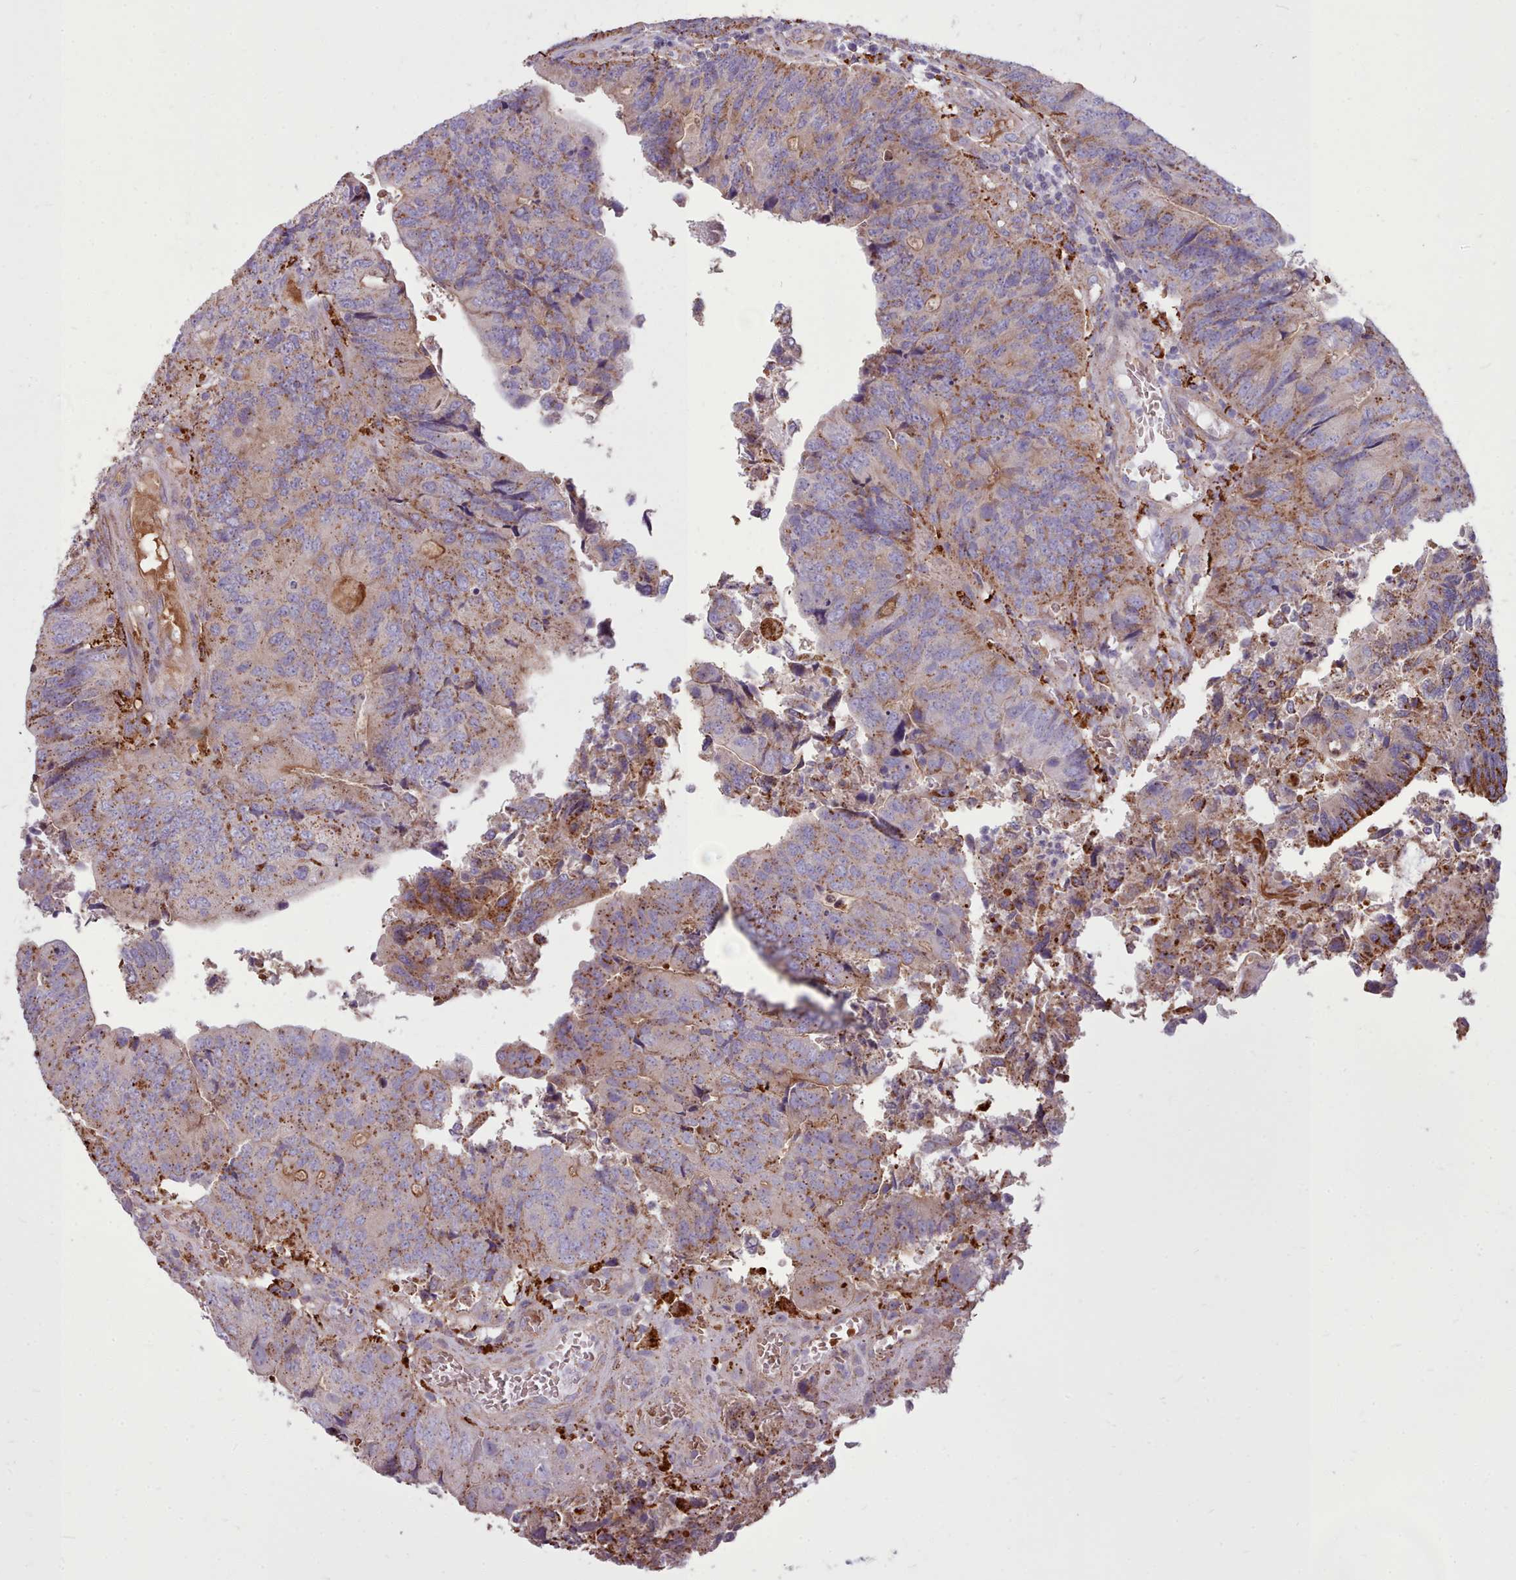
{"staining": {"intensity": "moderate", "quantity": "25%-75%", "location": "cytoplasmic/membranous"}, "tissue": "colorectal cancer", "cell_type": "Tumor cells", "image_type": "cancer", "snomed": [{"axis": "morphology", "description": "Adenocarcinoma, NOS"}, {"axis": "topography", "description": "Colon"}], "caption": "Colorectal cancer tissue shows moderate cytoplasmic/membranous expression in approximately 25%-75% of tumor cells", "gene": "PACSIN3", "patient": {"sex": "female", "age": 67}}